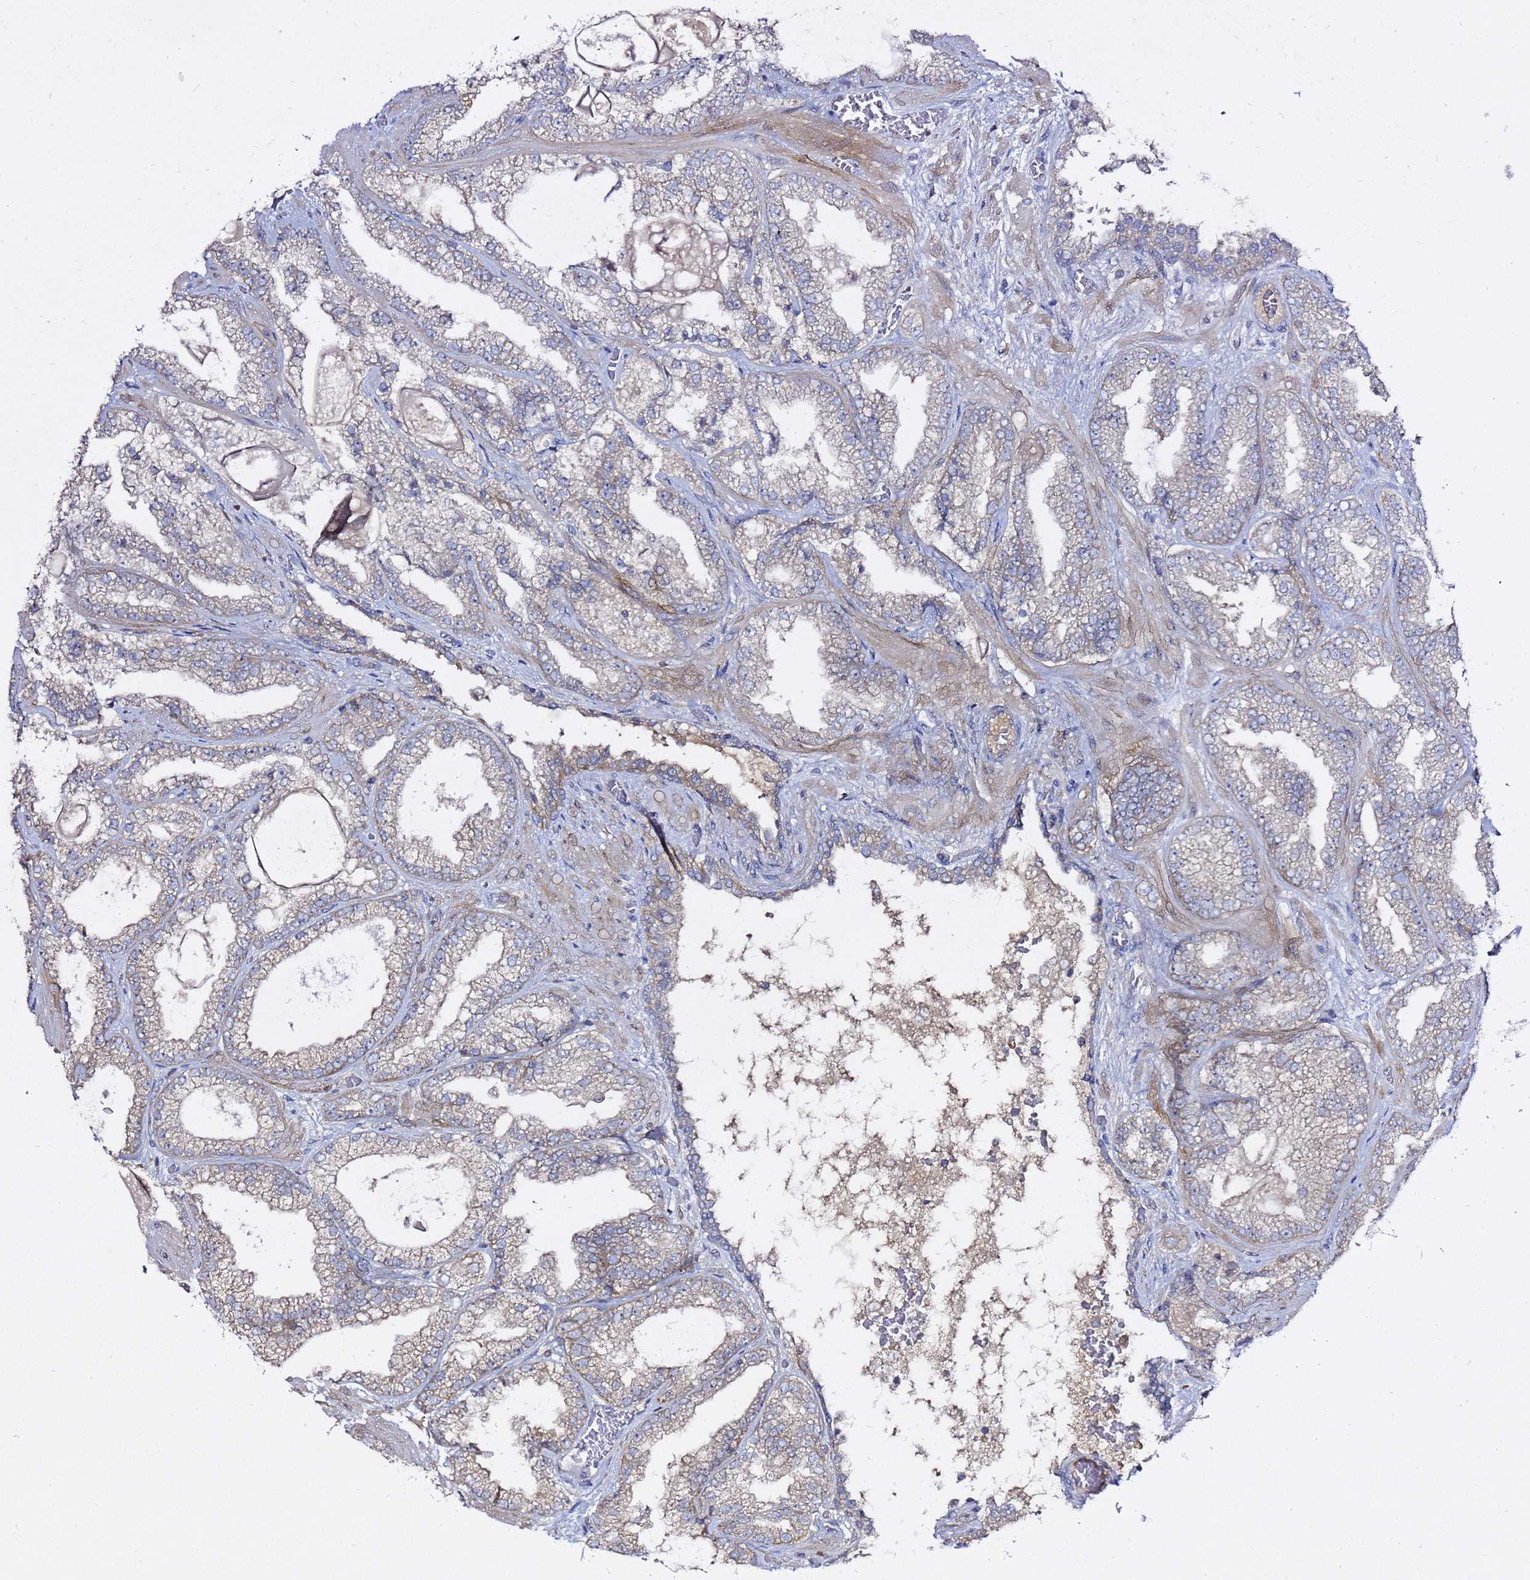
{"staining": {"intensity": "weak", "quantity": "<25%", "location": "cytoplasmic/membranous"}, "tissue": "prostate cancer", "cell_type": "Tumor cells", "image_type": "cancer", "snomed": [{"axis": "morphology", "description": "Adenocarcinoma, Low grade"}, {"axis": "topography", "description": "Prostate"}], "caption": "Immunohistochemistry micrograph of human adenocarcinoma (low-grade) (prostate) stained for a protein (brown), which exhibits no staining in tumor cells. (Stains: DAB immunohistochemistry (IHC) with hematoxylin counter stain, Microscopy: brightfield microscopy at high magnification).", "gene": "MON1B", "patient": {"sex": "male", "age": 57}}